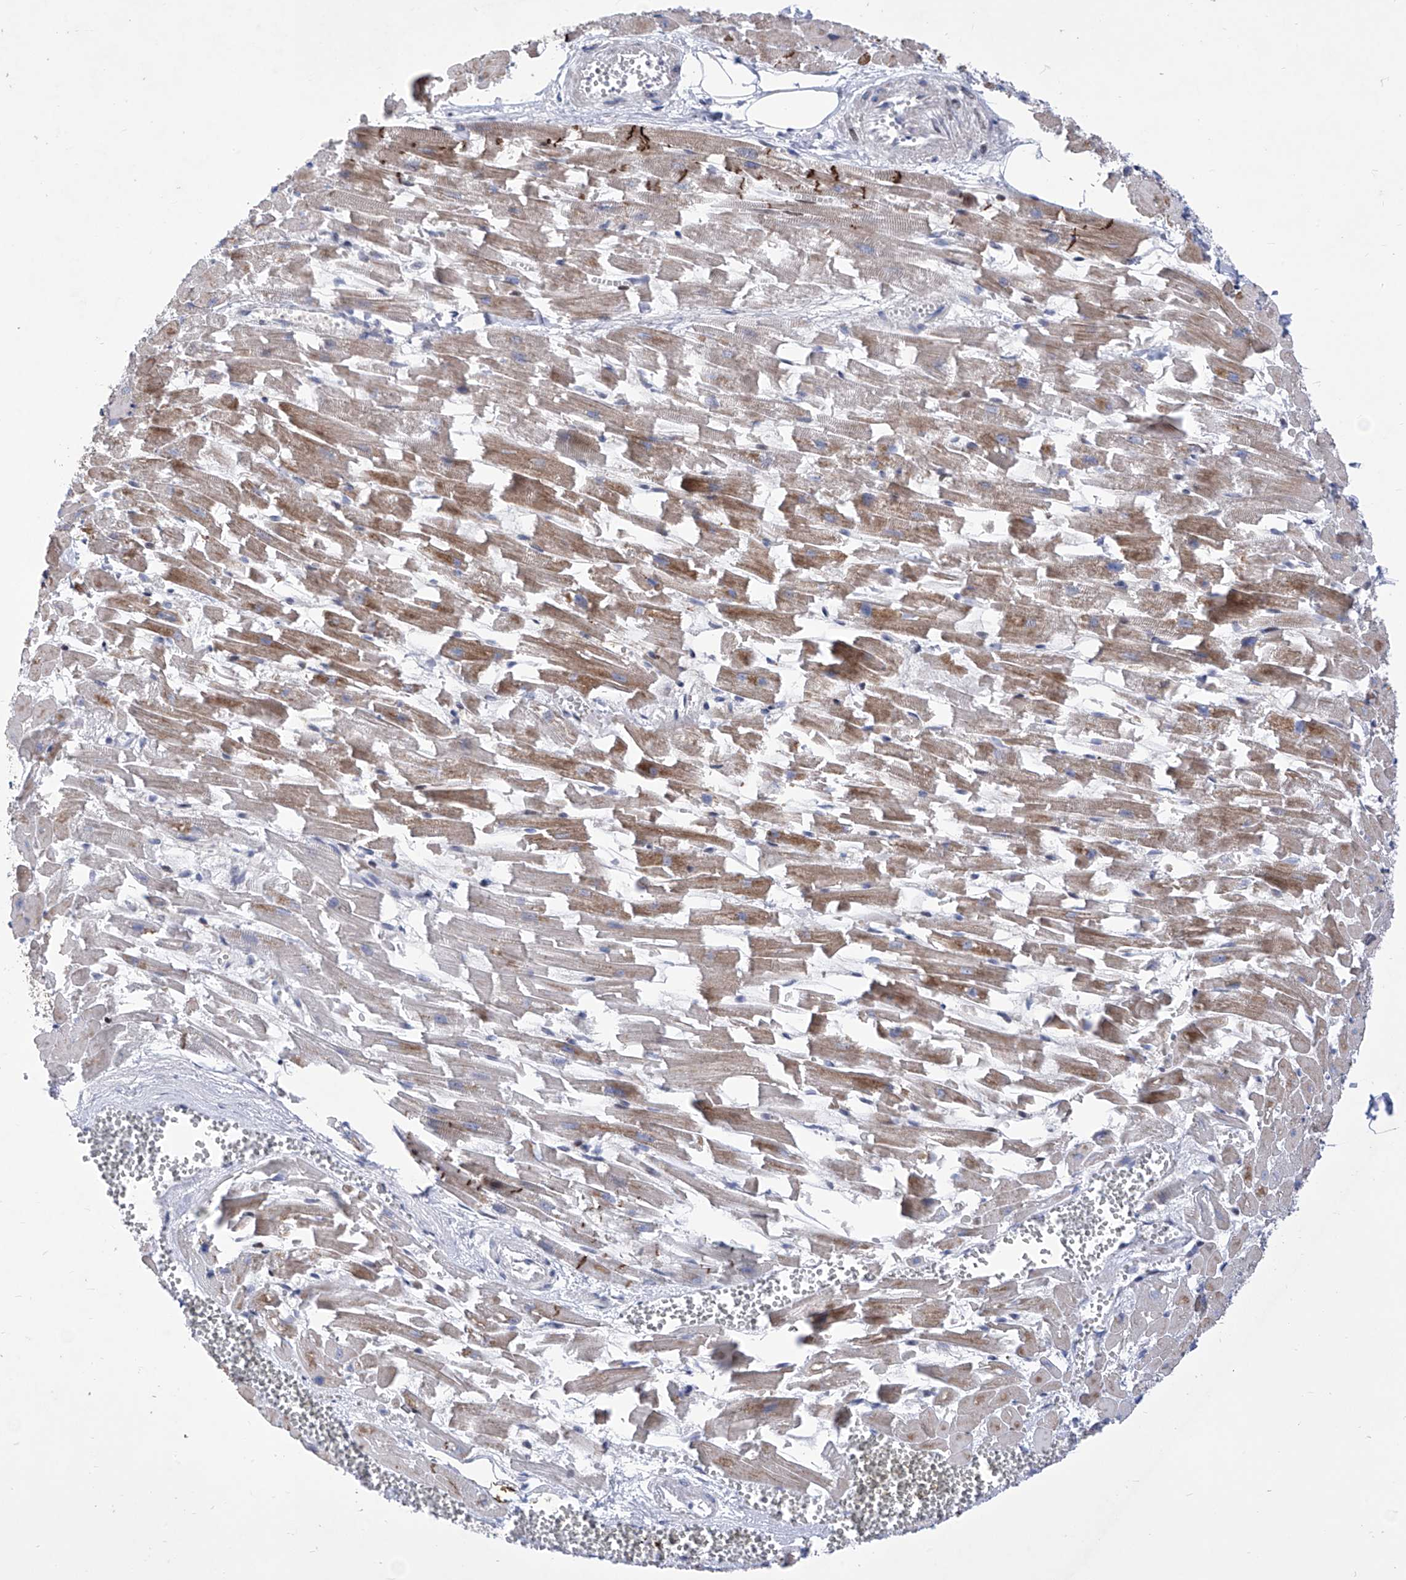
{"staining": {"intensity": "strong", "quantity": "25%-75%", "location": "cytoplasmic/membranous"}, "tissue": "heart muscle", "cell_type": "Cardiomyocytes", "image_type": "normal", "snomed": [{"axis": "morphology", "description": "Normal tissue, NOS"}, {"axis": "topography", "description": "Heart"}], "caption": "Immunohistochemical staining of benign heart muscle shows strong cytoplasmic/membranous protein staining in about 25%-75% of cardiomyocytes.", "gene": "NUFIP1", "patient": {"sex": "female", "age": 64}}